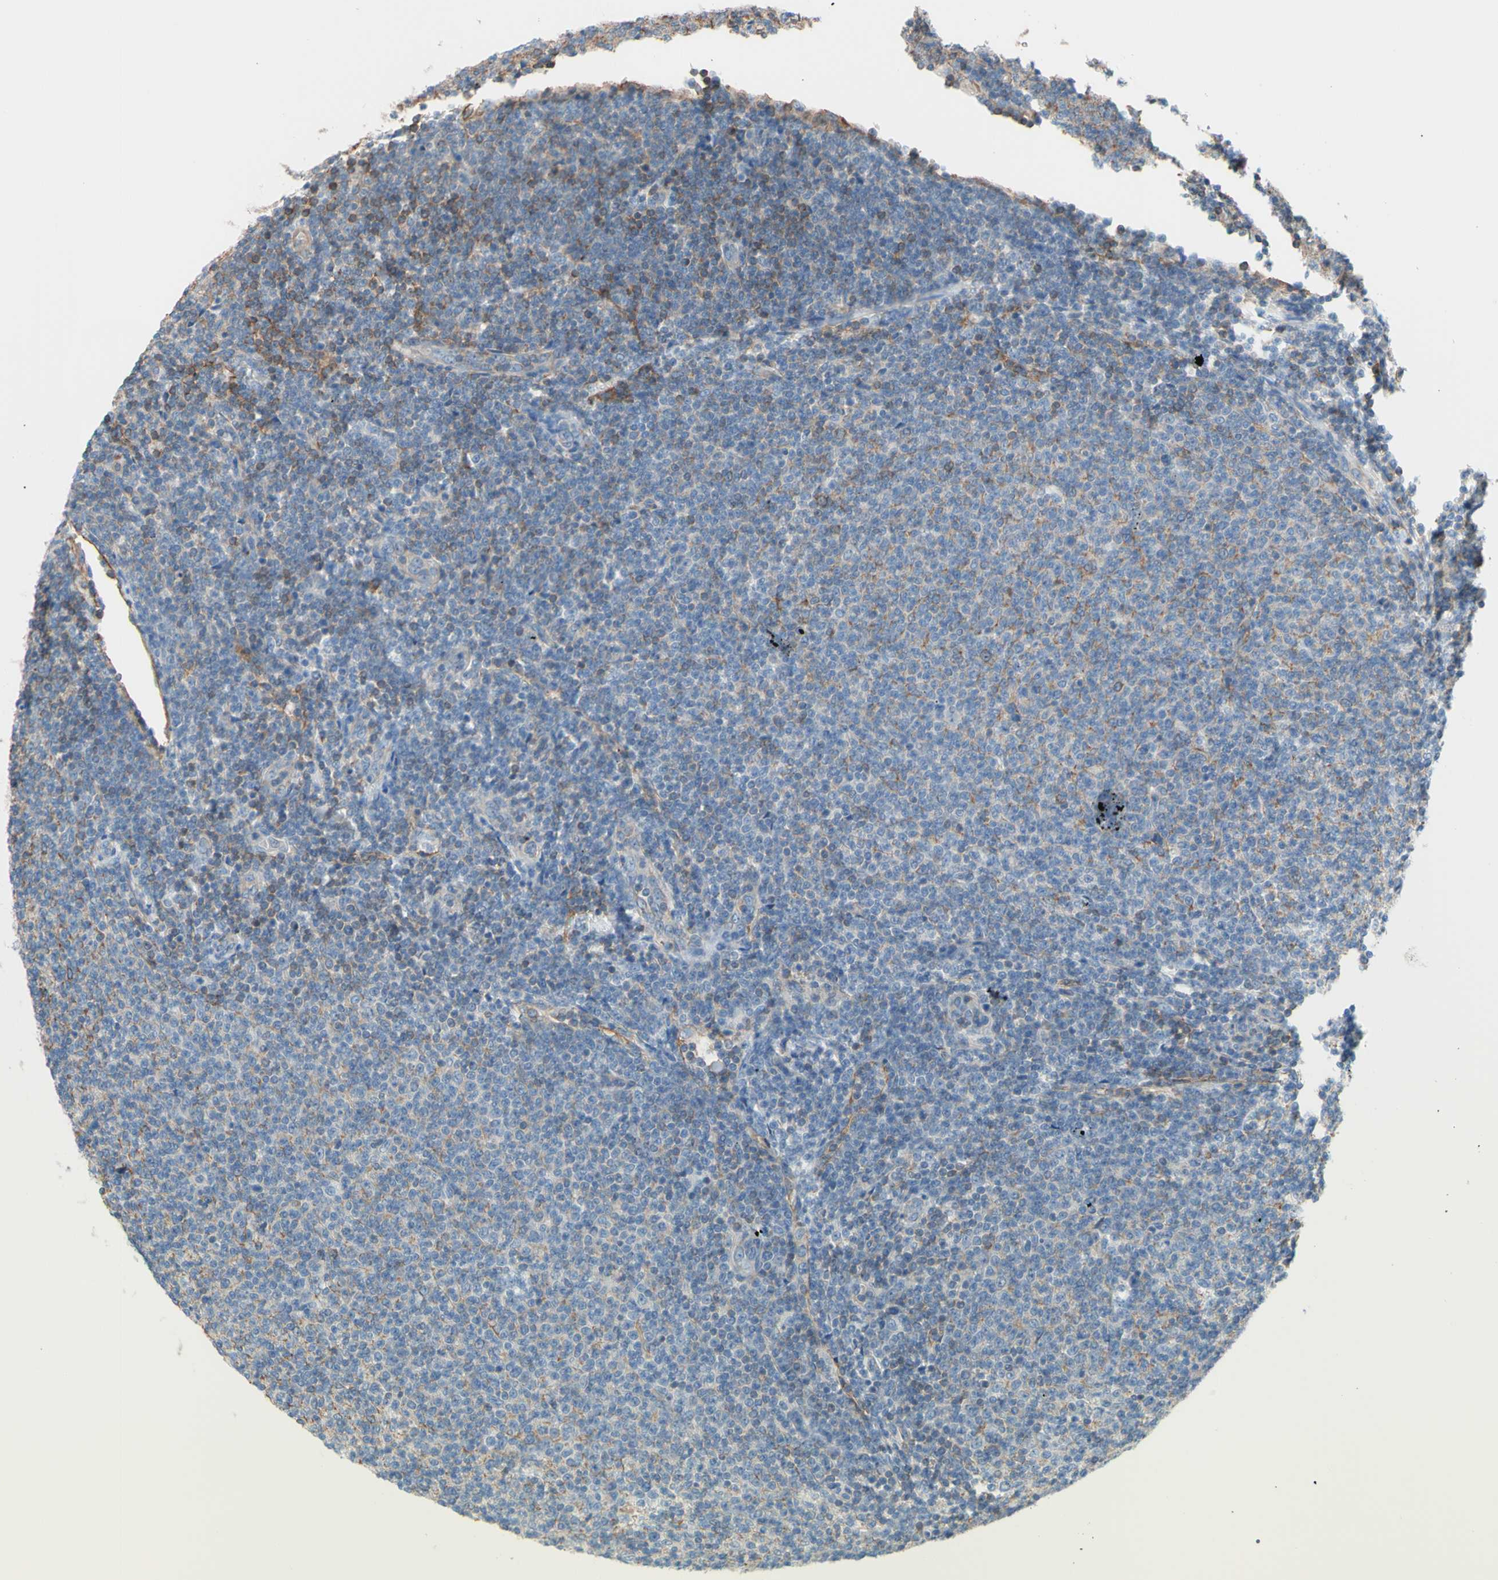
{"staining": {"intensity": "negative", "quantity": "none", "location": "none"}, "tissue": "lymphoma", "cell_type": "Tumor cells", "image_type": "cancer", "snomed": [{"axis": "morphology", "description": "Malignant lymphoma, non-Hodgkin's type, Low grade"}, {"axis": "topography", "description": "Lymph node"}], "caption": "The photomicrograph exhibits no significant staining in tumor cells of low-grade malignant lymphoma, non-Hodgkin's type.", "gene": "ADD1", "patient": {"sex": "male", "age": 66}}